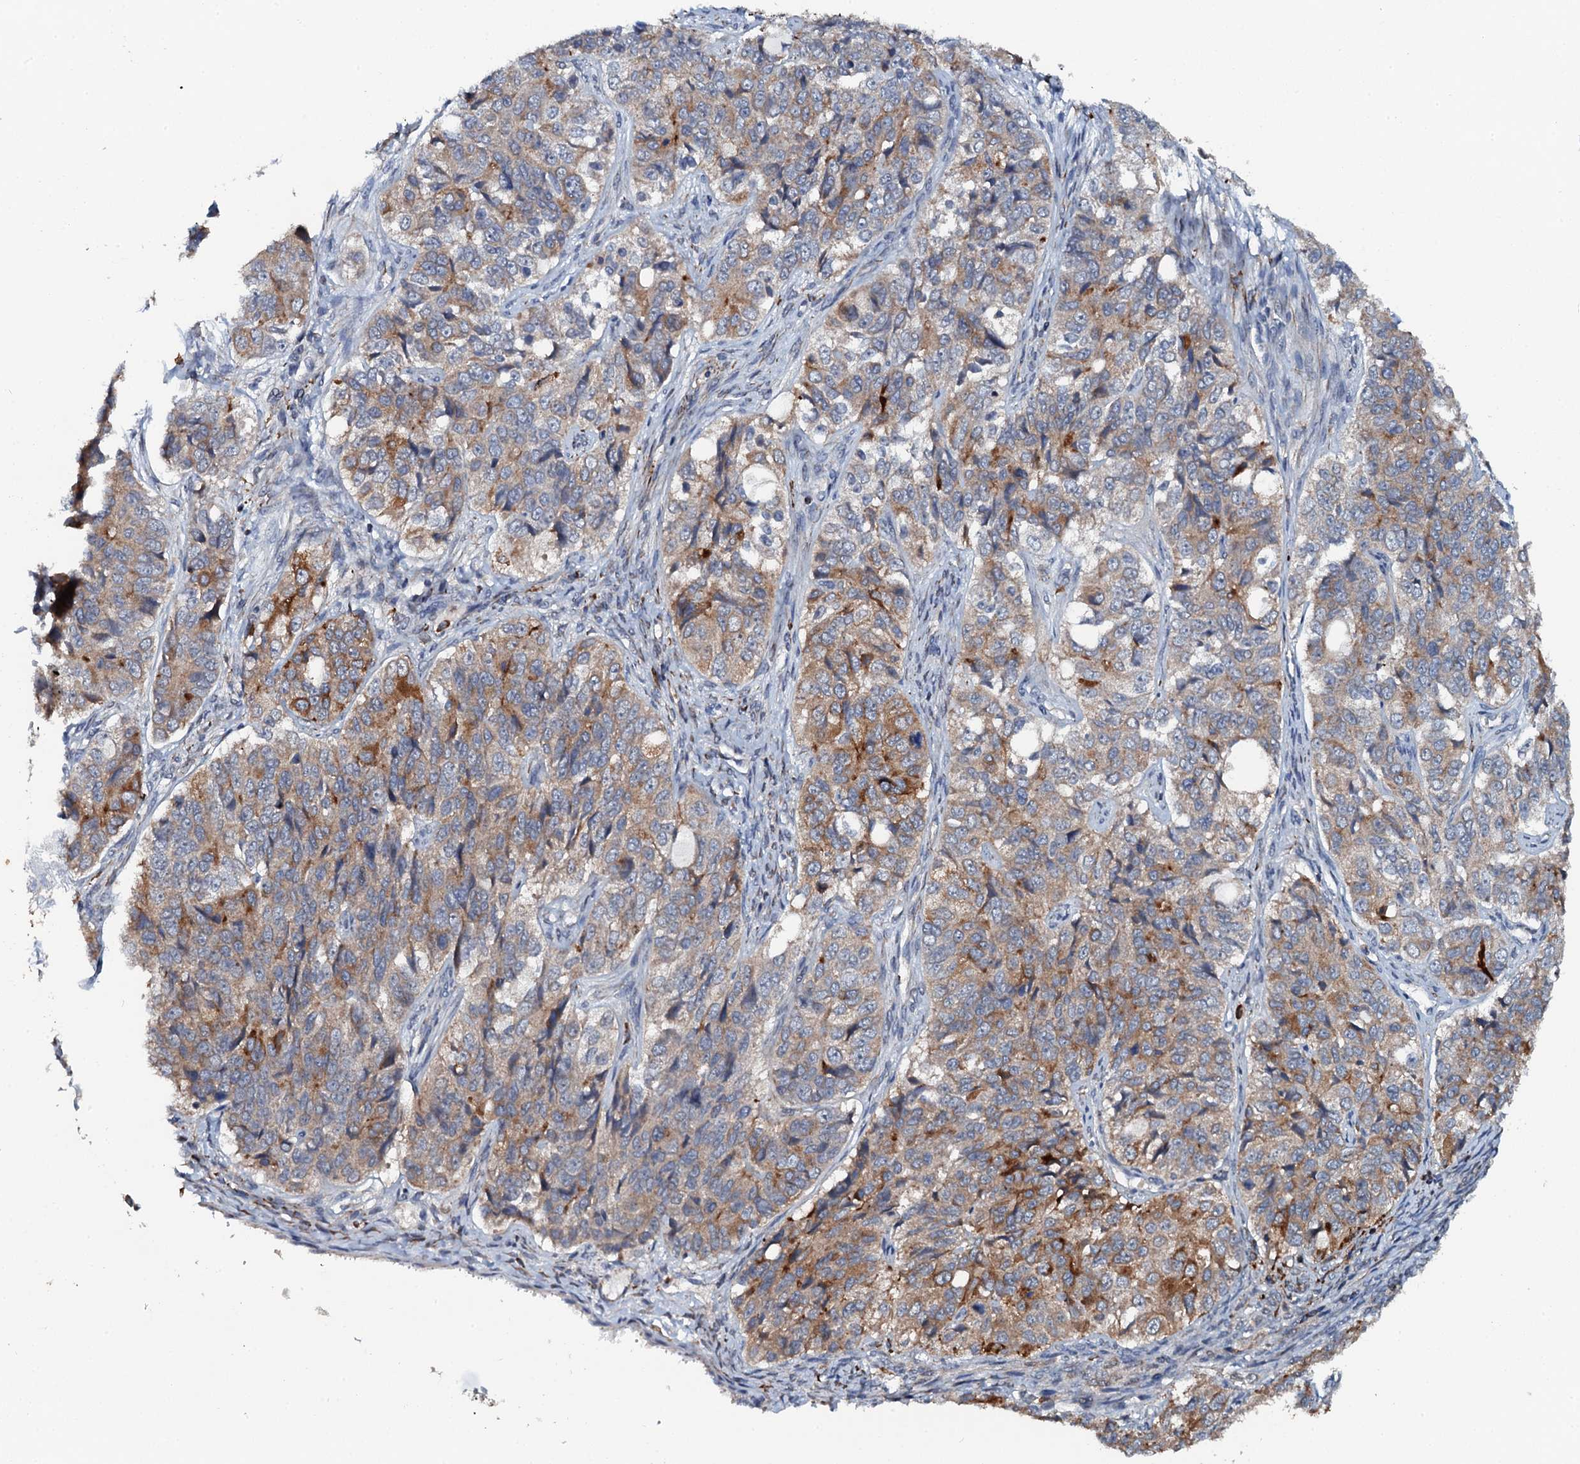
{"staining": {"intensity": "strong", "quantity": "25%-75%", "location": "cytoplasmic/membranous"}, "tissue": "ovarian cancer", "cell_type": "Tumor cells", "image_type": "cancer", "snomed": [{"axis": "morphology", "description": "Carcinoma, endometroid"}, {"axis": "topography", "description": "Ovary"}], "caption": "Protein staining exhibits strong cytoplasmic/membranous expression in approximately 25%-75% of tumor cells in ovarian cancer.", "gene": "VAMP8", "patient": {"sex": "female", "age": 51}}